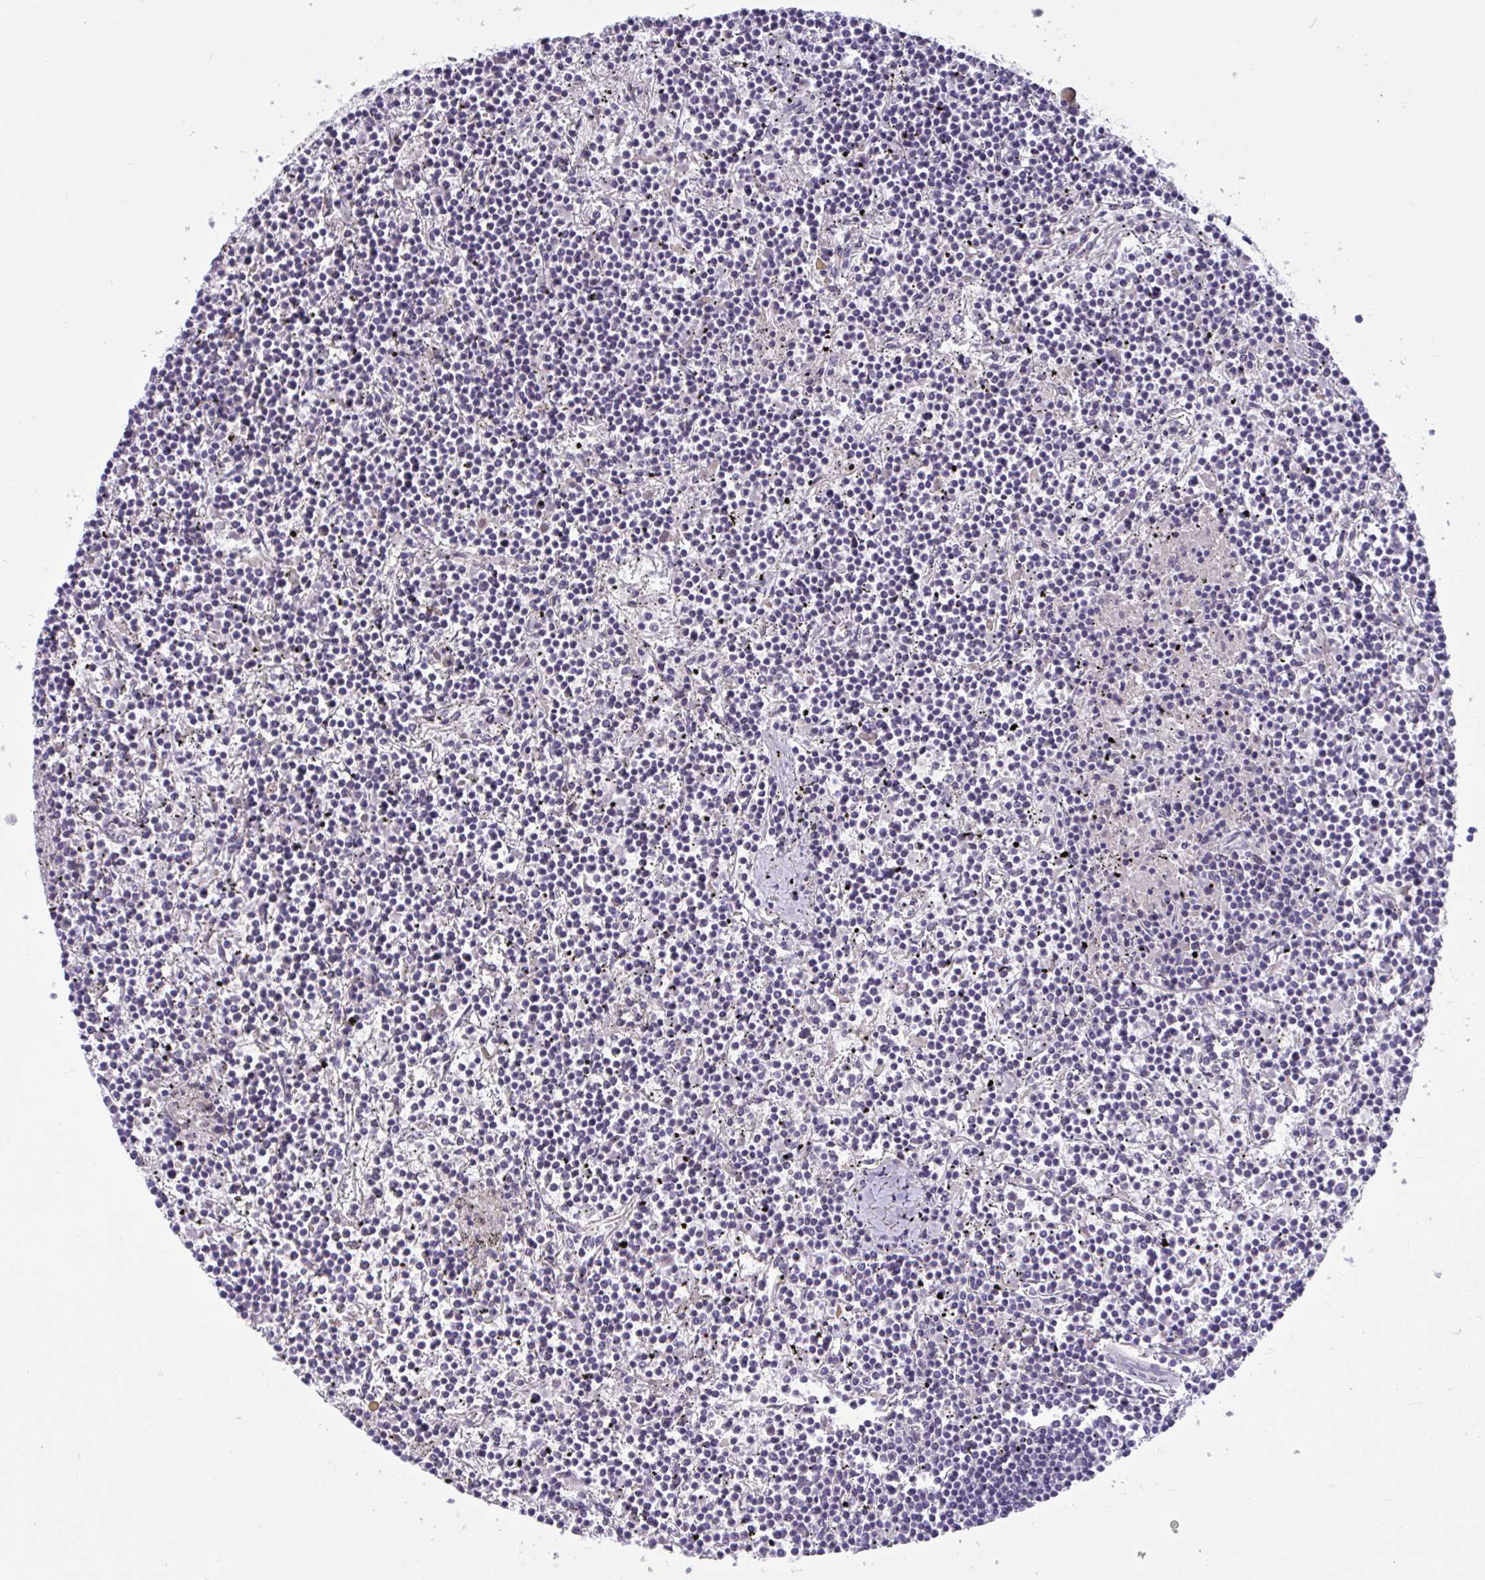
{"staining": {"intensity": "negative", "quantity": "none", "location": "none"}, "tissue": "lymphoma", "cell_type": "Tumor cells", "image_type": "cancer", "snomed": [{"axis": "morphology", "description": "Malignant lymphoma, non-Hodgkin's type, Low grade"}, {"axis": "topography", "description": "Spleen"}], "caption": "Protein analysis of lymphoma demonstrates no significant expression in tumor cells.", "gene": "CNGB3", "patient": {"sex": "female", "age": 19}}